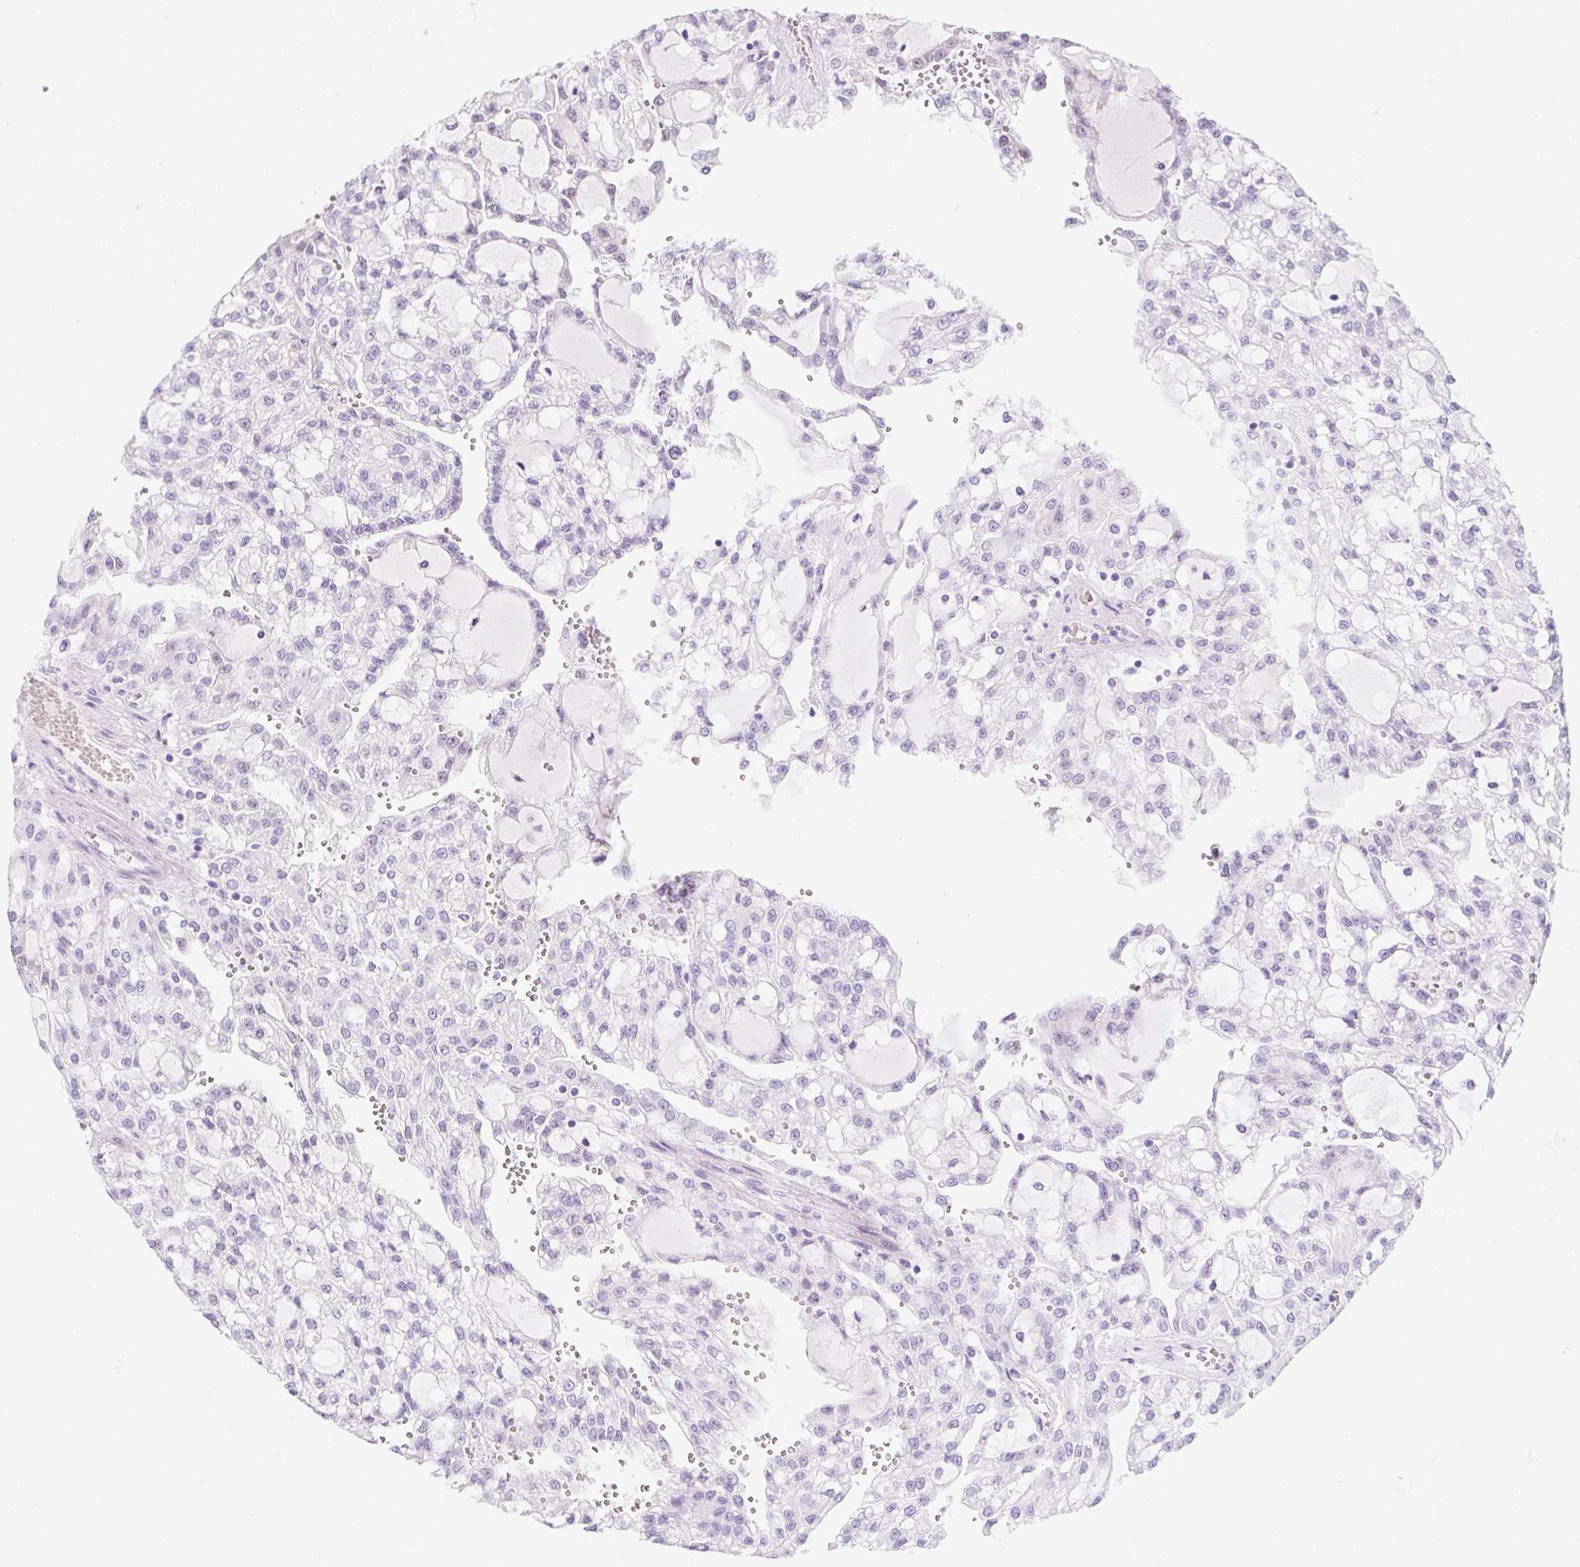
{"staining": {"intensity": "negative", "quantity": "none", "location": "none"}, "tissue": "renal cancer", "cell_type": "Tumor cells", "image_type": "cancer", "snomed": [{"axis": "morphology", "description": "Adenocarcinoma, NOS"}, {"axis": "topography", "description": "Kidney"}], "caption": "High magnification brightfield microscopy of adenocarcinoma (renal) stained with DAB (brown) and counterstained with hematoxylin (blue): tumor cells show no significant positivity.", "gene": "ZNF121", "patient": {"sex": "male", "age": 63}}